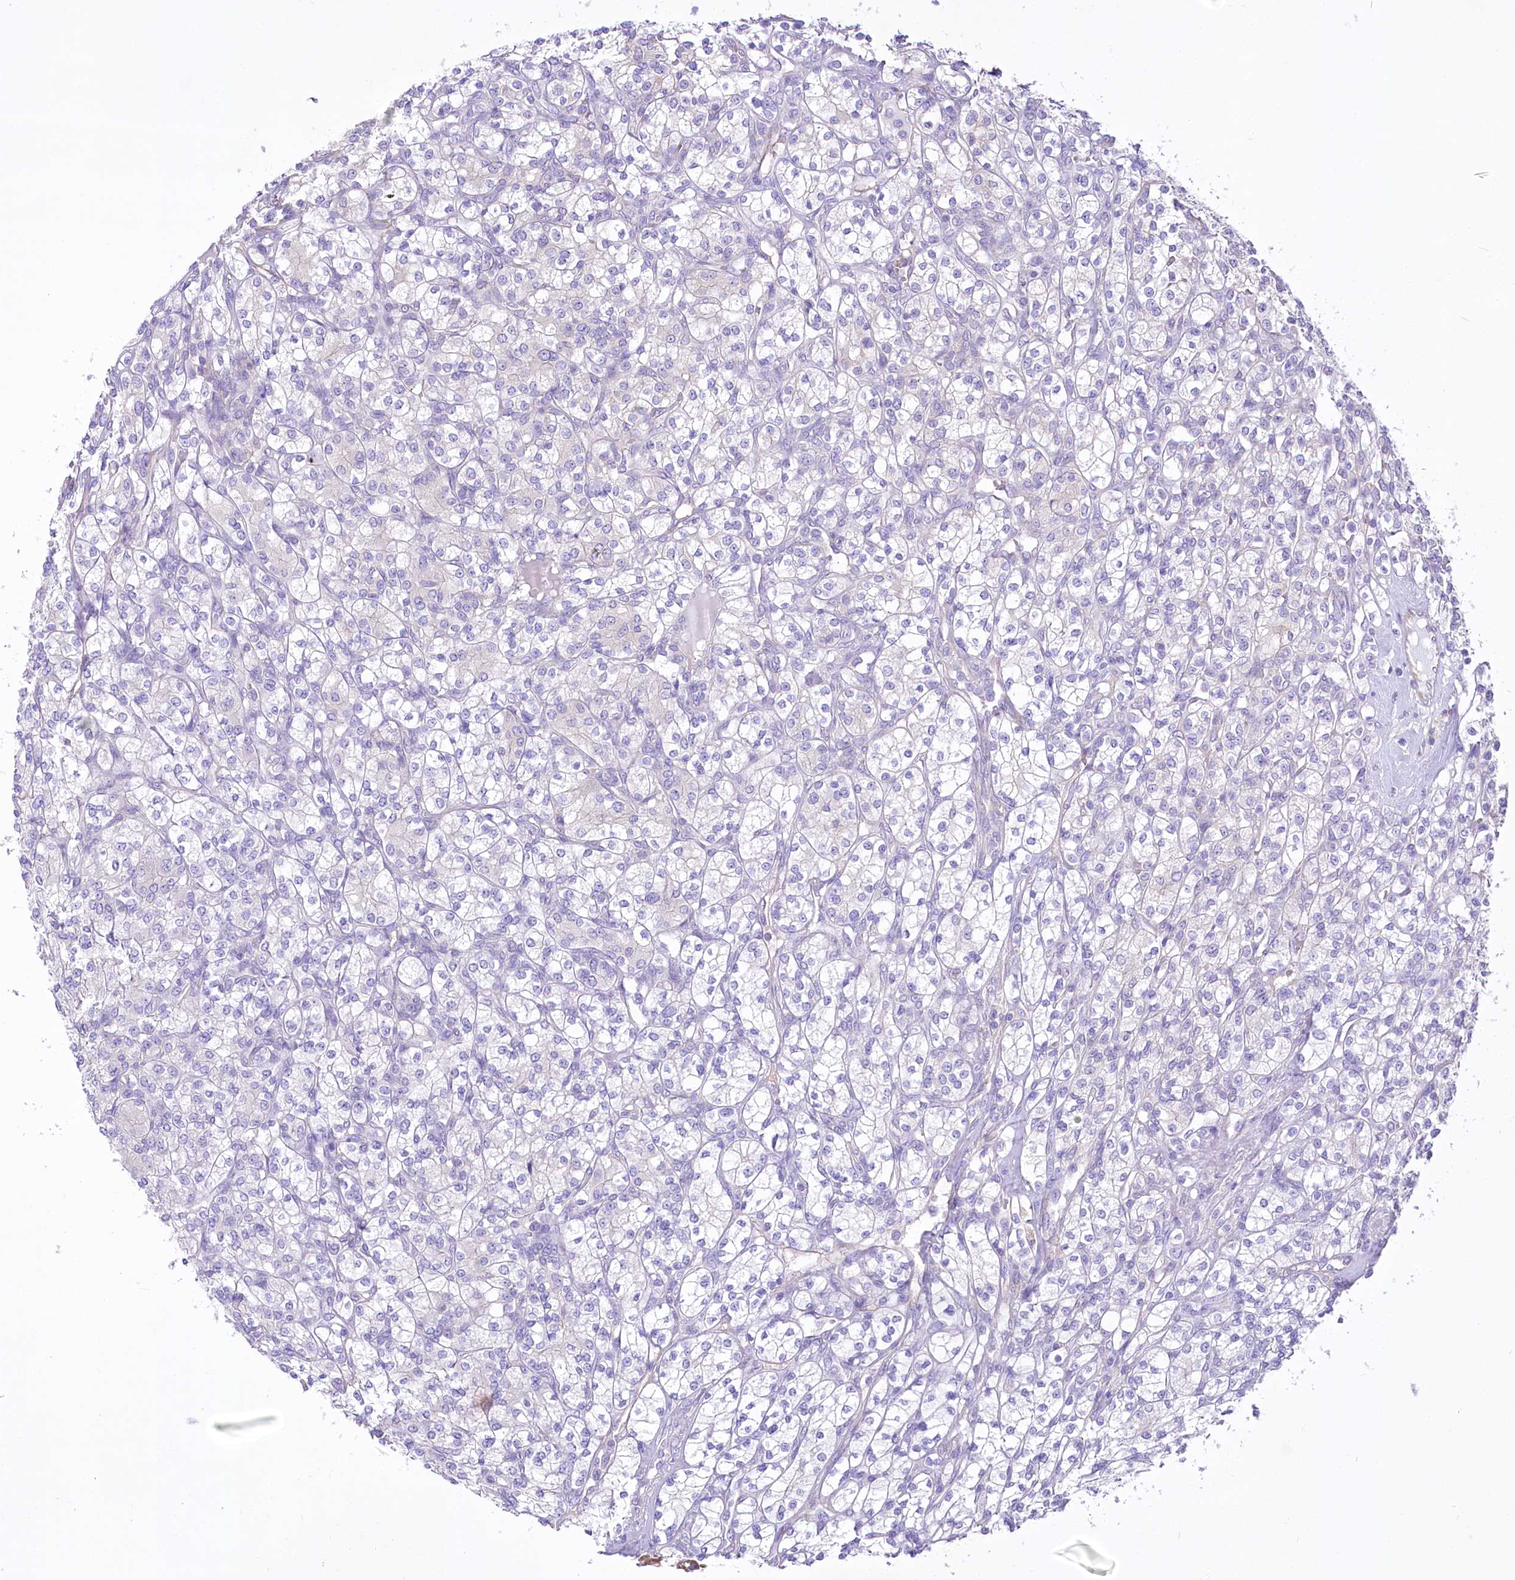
{"staining": {"intensity": "negative", "quantity": "none", "location": "none"}, "tissue": "renal cancer", "cell_type": "Tumor cells", "image_type": "cancer", "snomed": [{"axis": "morphology", "description": "Adenocarcinoma, NOS"}, {"axis": "topography", "description": "Kidney"}], "caption": "The micrograph reveals no staining of tumor cells in renal adenocarcinoma. (DAB (3,3'-diaminobenzidine) IHC, high magnification).", "gene": "LRRC34", "patient": {"sex": "male", "age": 77}}